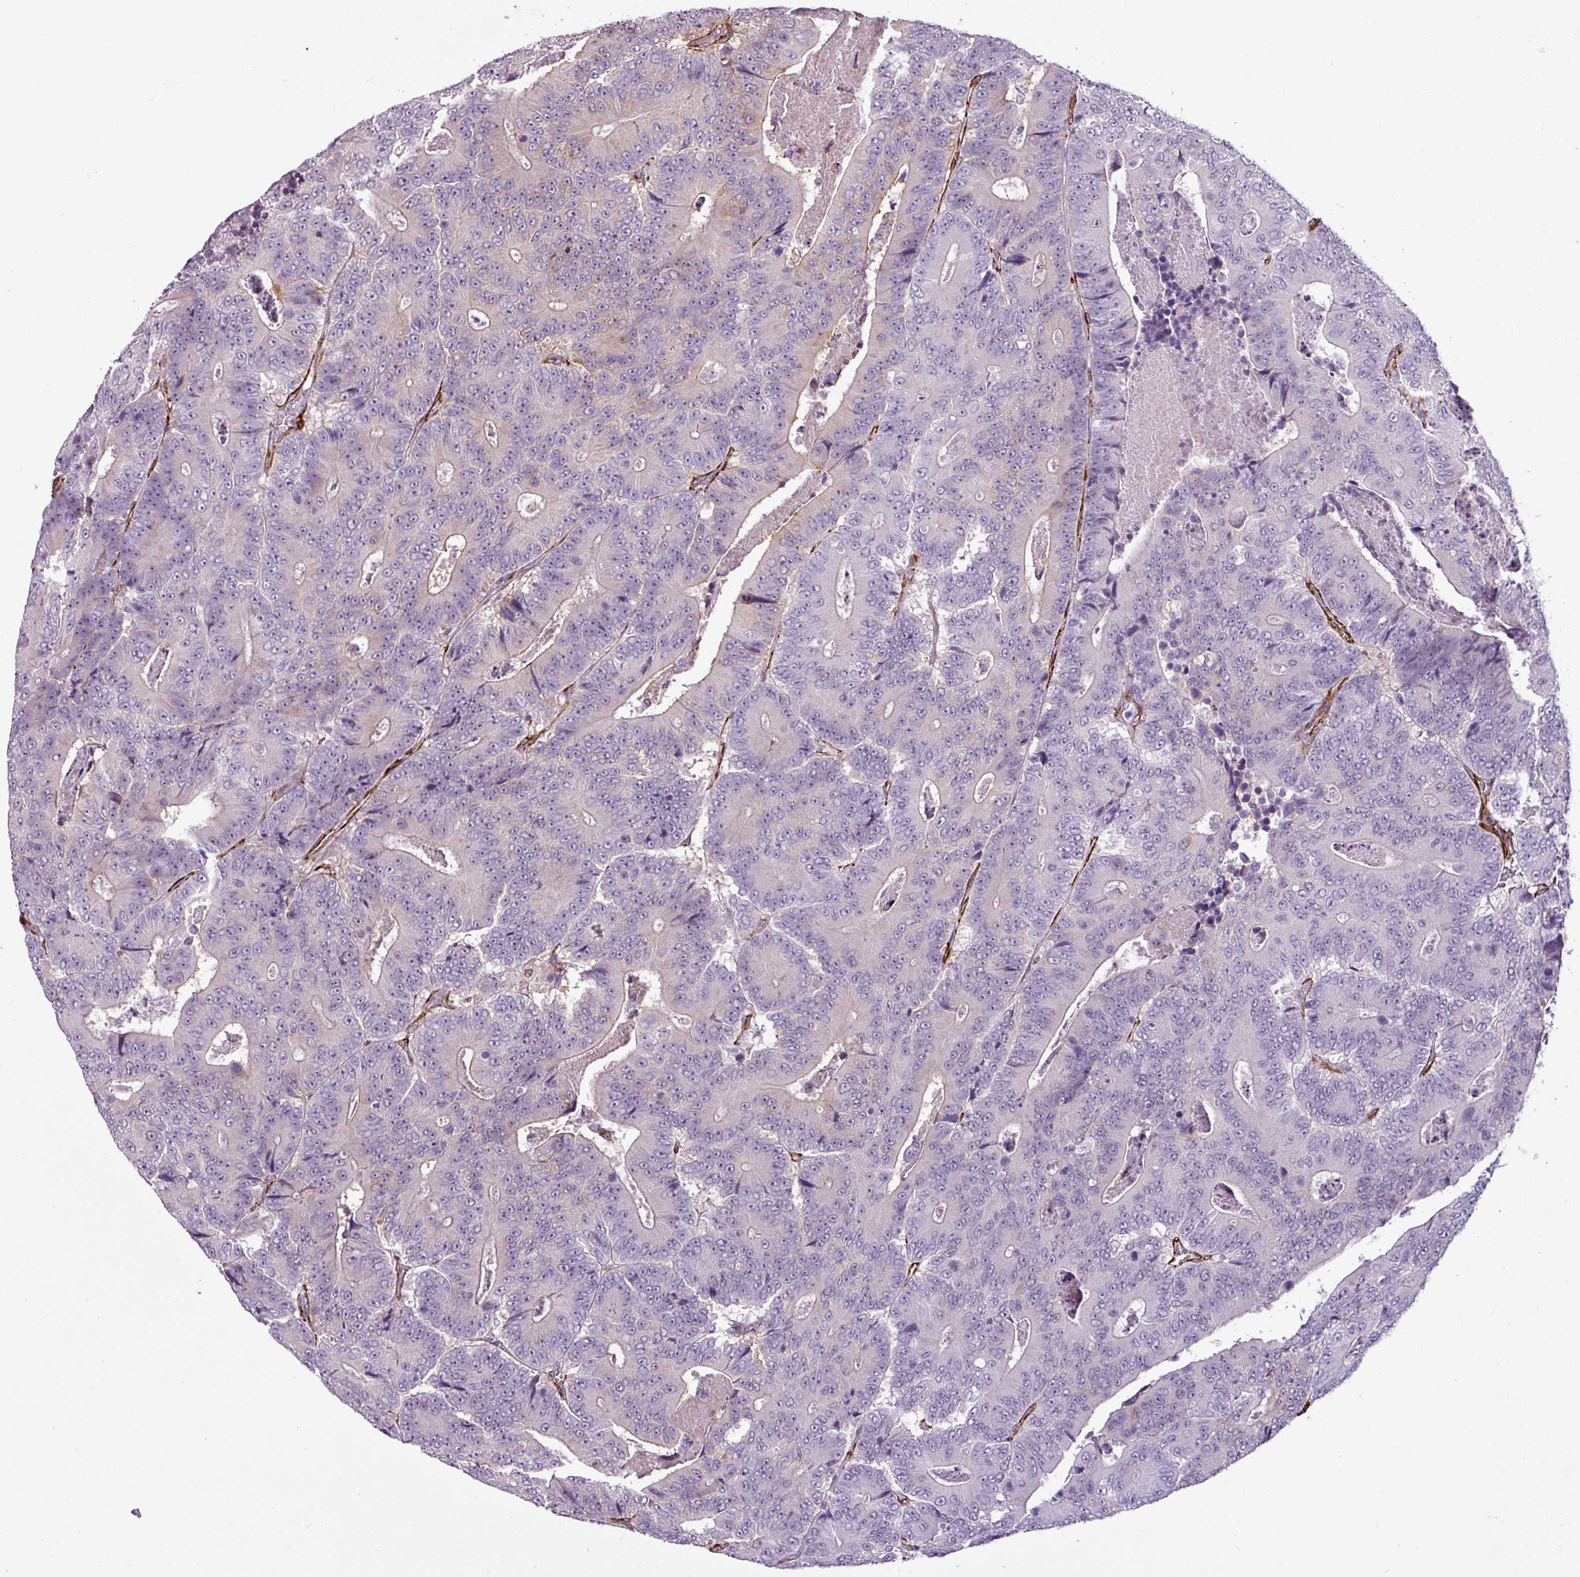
{"staining": {"intensity": "negative", "quantity": "none", "location": "none"}, "tissue": "colorectal cancer", "cell_type": "Tumor cells", "image_type": "cancer", "snomed": [{"axis": "morphology", "description": "Adenocarcinoma, NOS"}, {"axis": "topography", "description": "Colon"}], "caption": "Immunohistochemistry (IHC) image of human adenocarcinoma (colorectal) stained for a protein (brown), which exhibits no positivity in tumor cells. (Stains: DAB immunohistochemistry (IHC) with hematoxylin counter stain, Microscopy: brightfield microscopy at high magnification).", "gene": "ATP10A", "patient": {"sex": "male", "age": 83}}